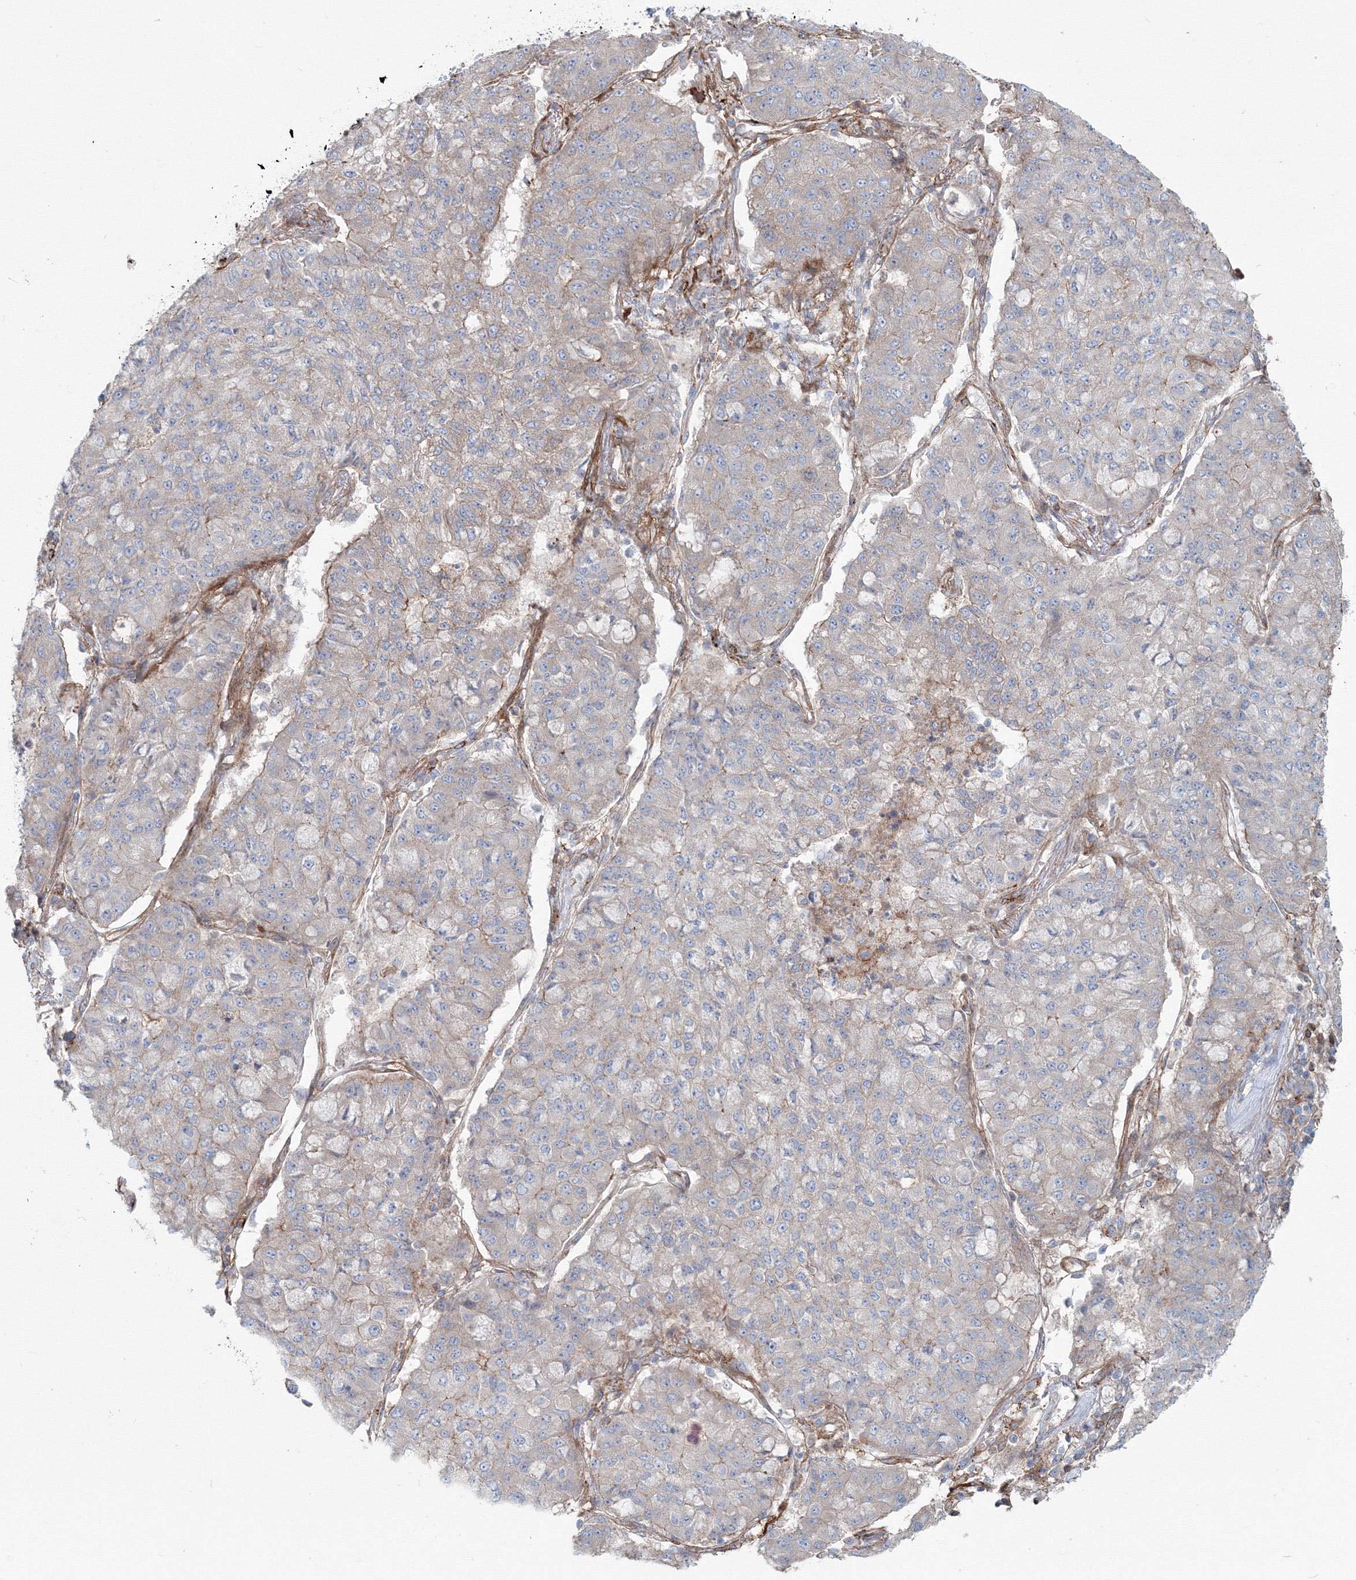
{"staining": {"intensity": "negative", "quantity": "none", "location": "none"}, "tissue": "lung cancer", "cell_type": "Tumor cells", "image_type": "cancer", "snomed": [{"axis": "morphology", "description": "Squamous cell carcinoma, NOS"}, {"axis": "topography", "description": "Lung"}], "caption": "Immunohistochemical staining of lung cancer (squamous cell carcinoma) exhibits no significant expression in tumor cells.", "gene": "SH3PXD2A", "patient": {"sex": "male", "age": 74}}